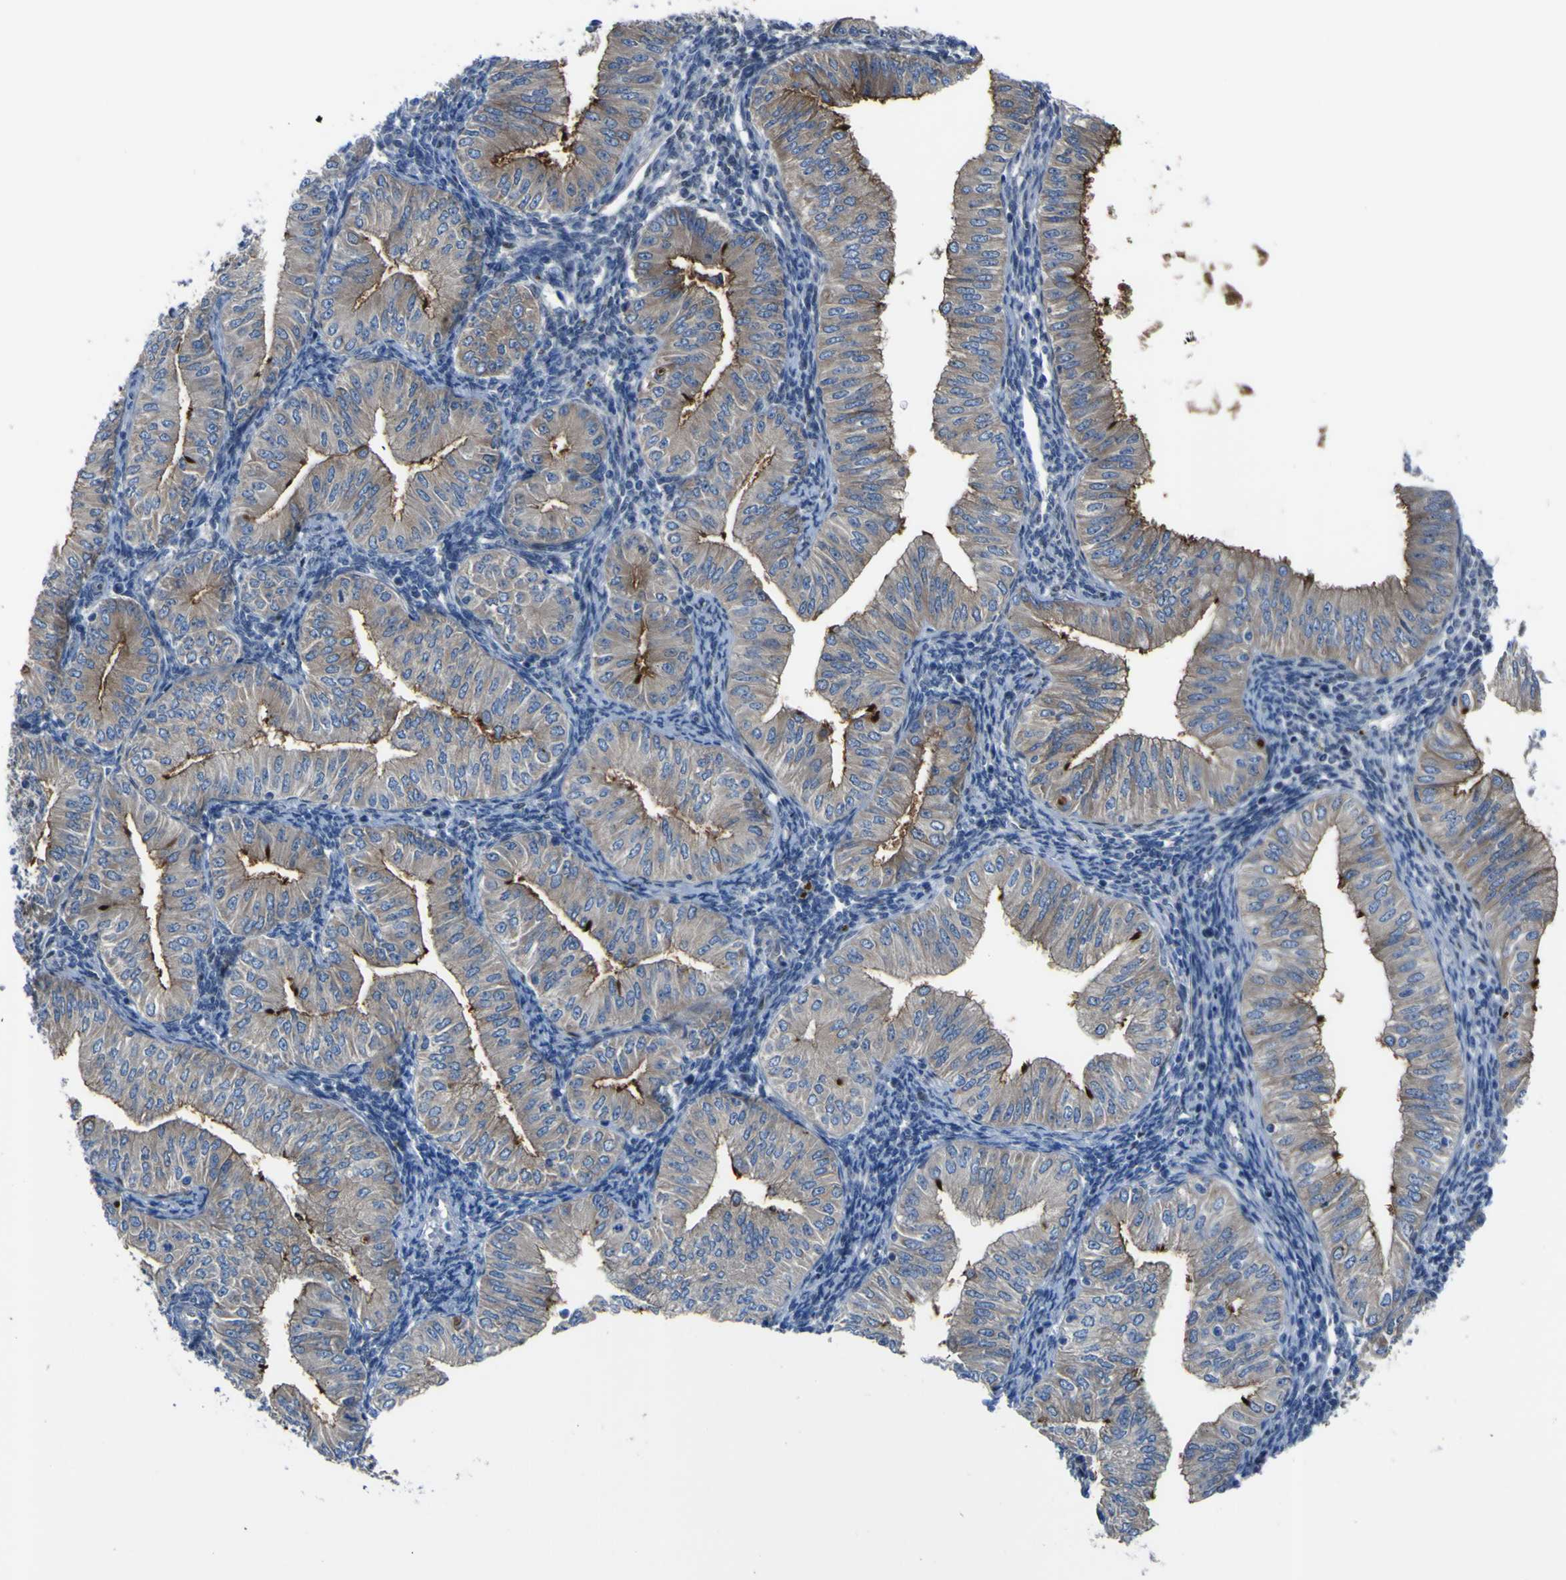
{"staining": {"intensity": "moderate", "quantity": ">75%", "location": "cytoplasmic/membranous"}, "tissue": "endometrial cancer", "cell_type": "Tumor cells", "image_type": "cancer", "snomed": [{"axis": "morphology", "description": "Normal tissue, NOS"}, {"axis": "morphology", "description": "Adenocarcinoma, NOS"}, {"axis": "topography", "description": "Endometrium"}], "caption": "There is medium levels of moderate cytoplasmic/membranous positivity in tumor cells of adenocarcinoma (endometrial), as demonstrated by immunohistochemical staining (brown color).", "gene": "LRRN1", "patient": {"sex": "female", "age": 53}}